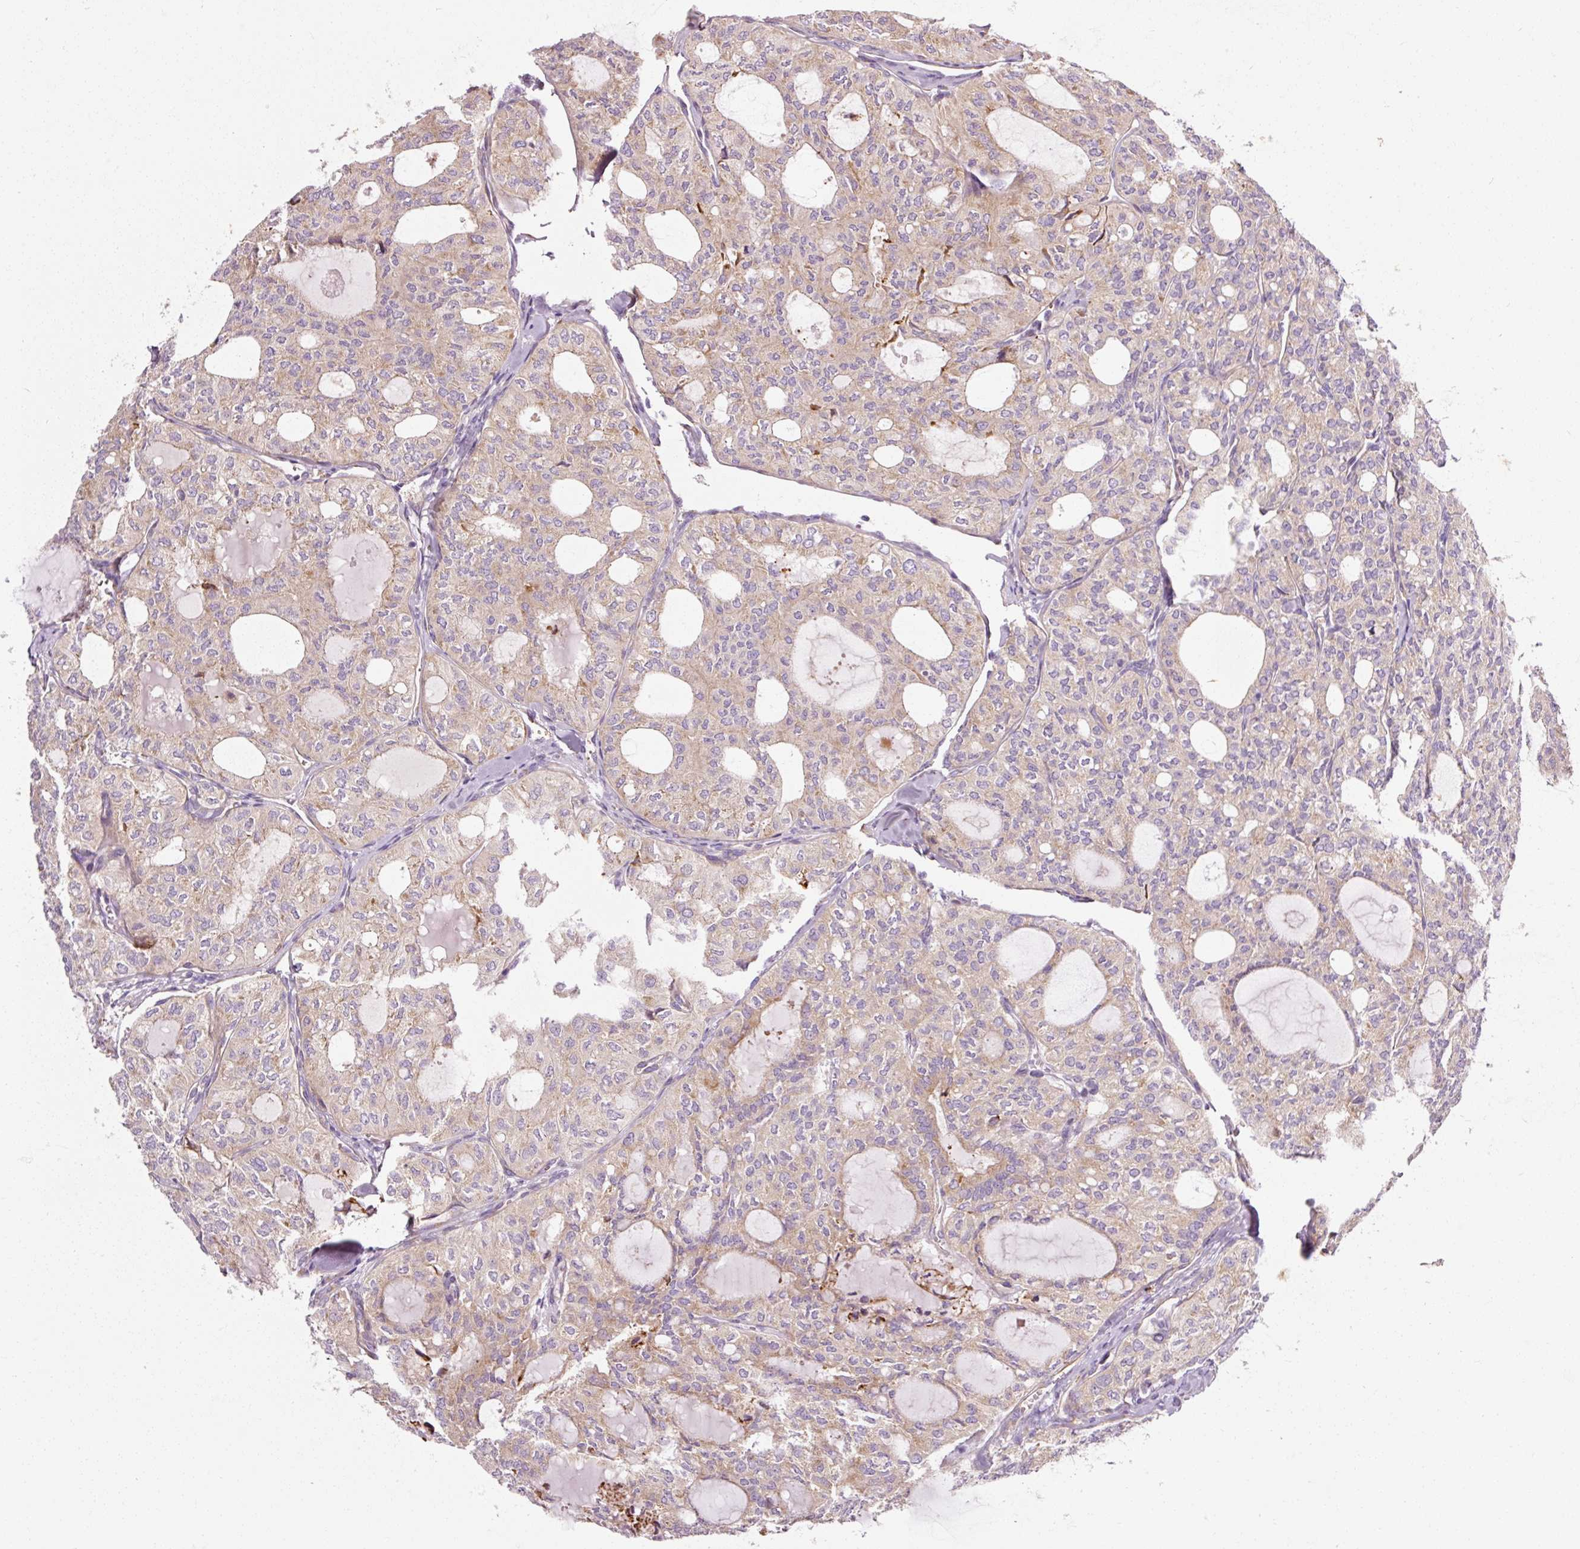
{"staining": {"intensity": "weak", "quantity": ">75%", "location": "cytoplasmic/membranous"}, "tissue": "thyroid cancer", "cell_type": "Tumor cells", "image_type": "cancer", "snomed": [{"axis": "morphology", "description": "Follicular adenoma carcinoma, NOS"}, {"axis": "topography", "description": "Thyroid gland"}], "caption": "Immunohistochemistry histopathology image of human thyroid cancer (follicular adenoma carcinoma) stained for a protein (brown), which exhibits low levels of weak cytoplasmic/membranous staining in about >75% of tumor cells.", "gene": "RPL10A", "patient": {"sex": "male", "age": 75}}